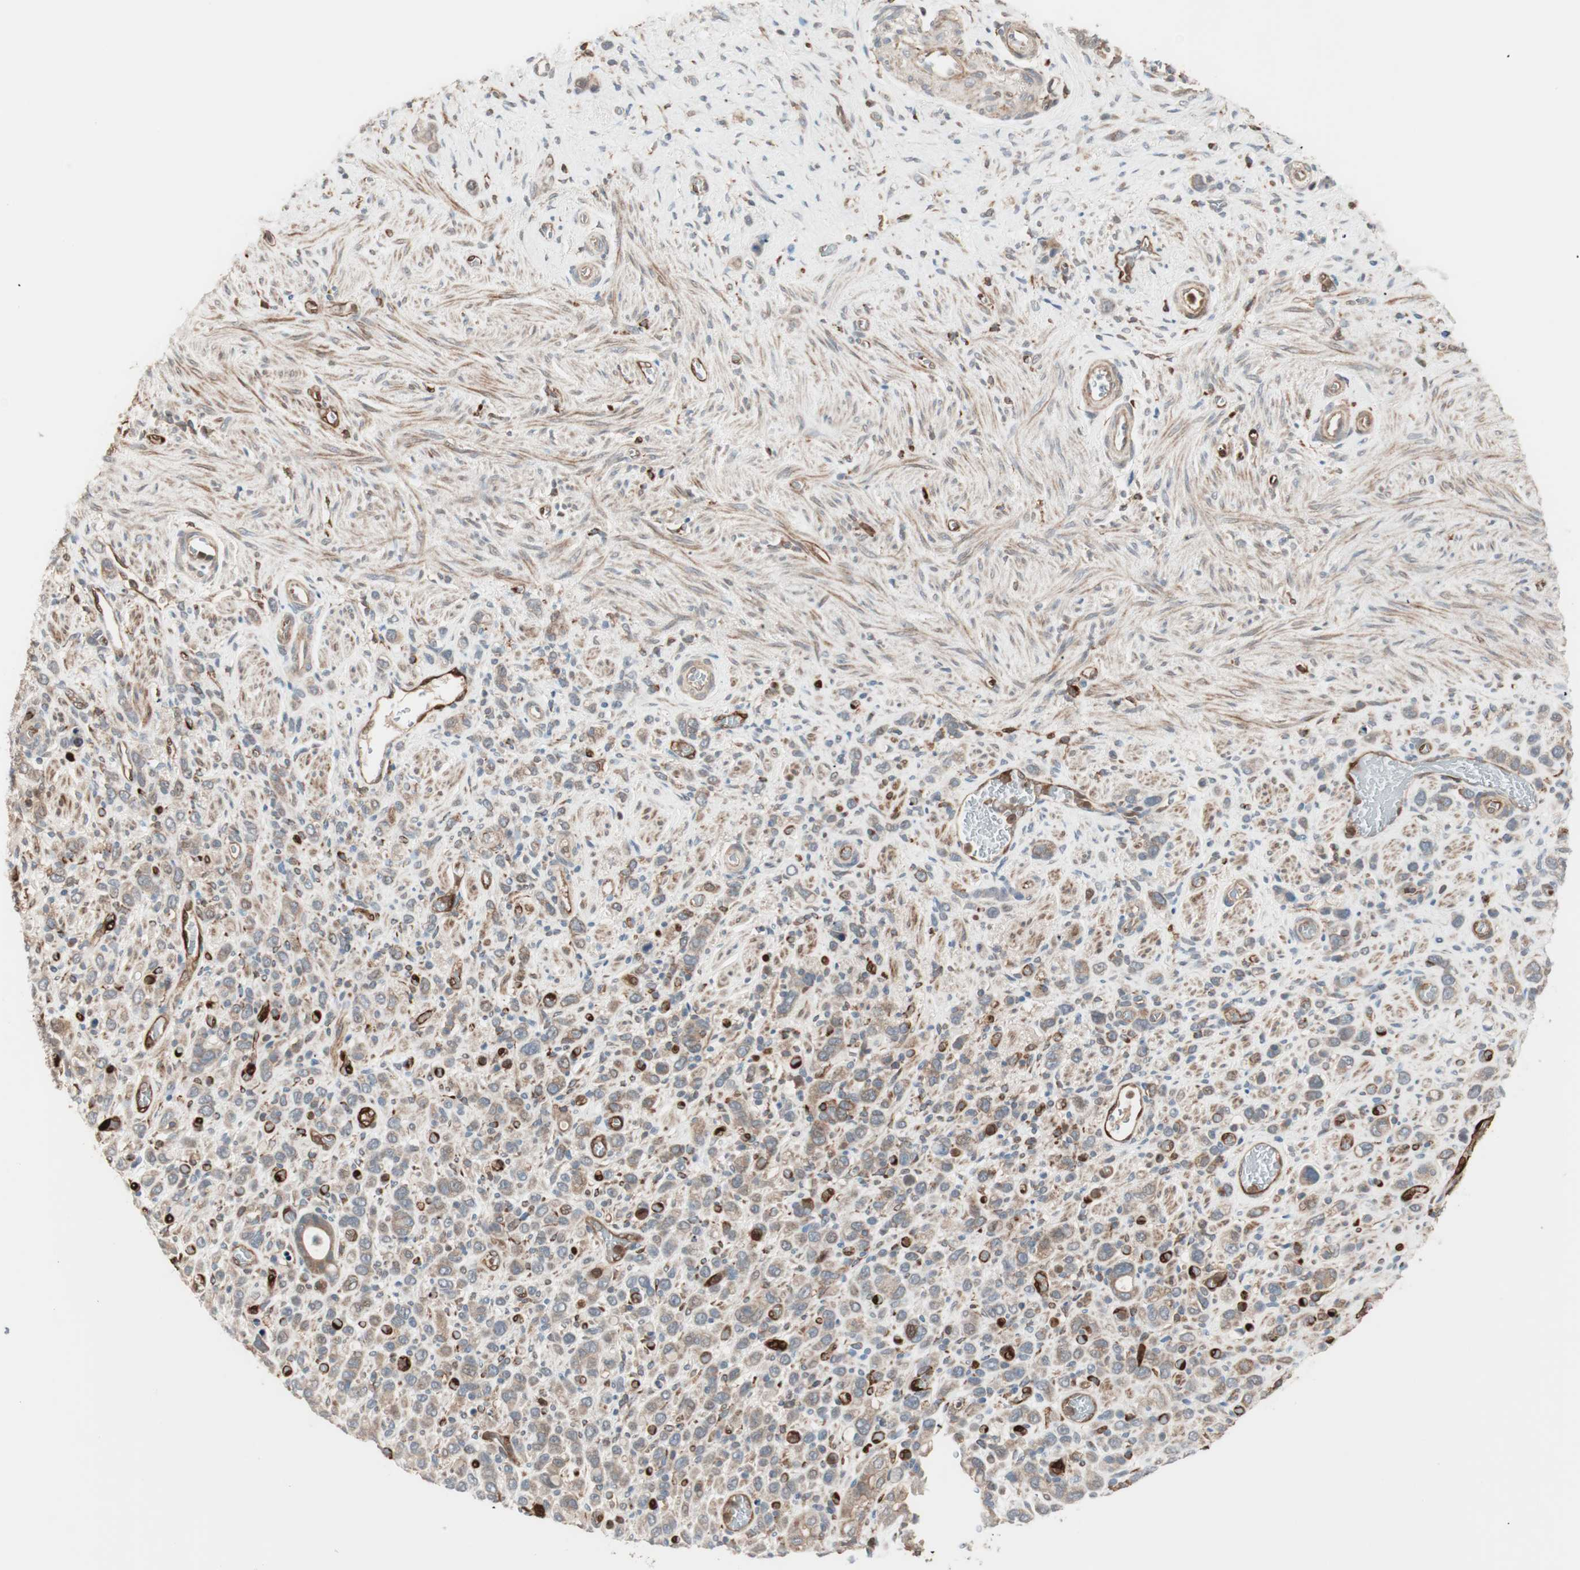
{"staining": {"intensity": "moderate", "quantity": ">75%", "location": "cytoplasmic/membranous"}, "tissue": "stomach cancer", "cell_type": "Tumor cells", "image_type": "cancer", "snomed": [{"axis": "morphology", "description": "Normal tissue, NOS"}, {"axis": "morphology", "description": "Adenocarcinoma, NOS"}, {"axis": "morphology", "description": "Adenocarcinoma, High grade"}, {"axis": "topography", "description": "Stomach, upper"}, {"axis": "topography", "description": "Stomach"}], "caption": "About >75% of tumor cells in high-grade adenocarcinoma (stomach) display moderate cytoplasmic/membranous protein expression as visualized by brown immunohistochemical staining.", "gene": "STAB1", "patient": {"sex": "female", "age": 65}}